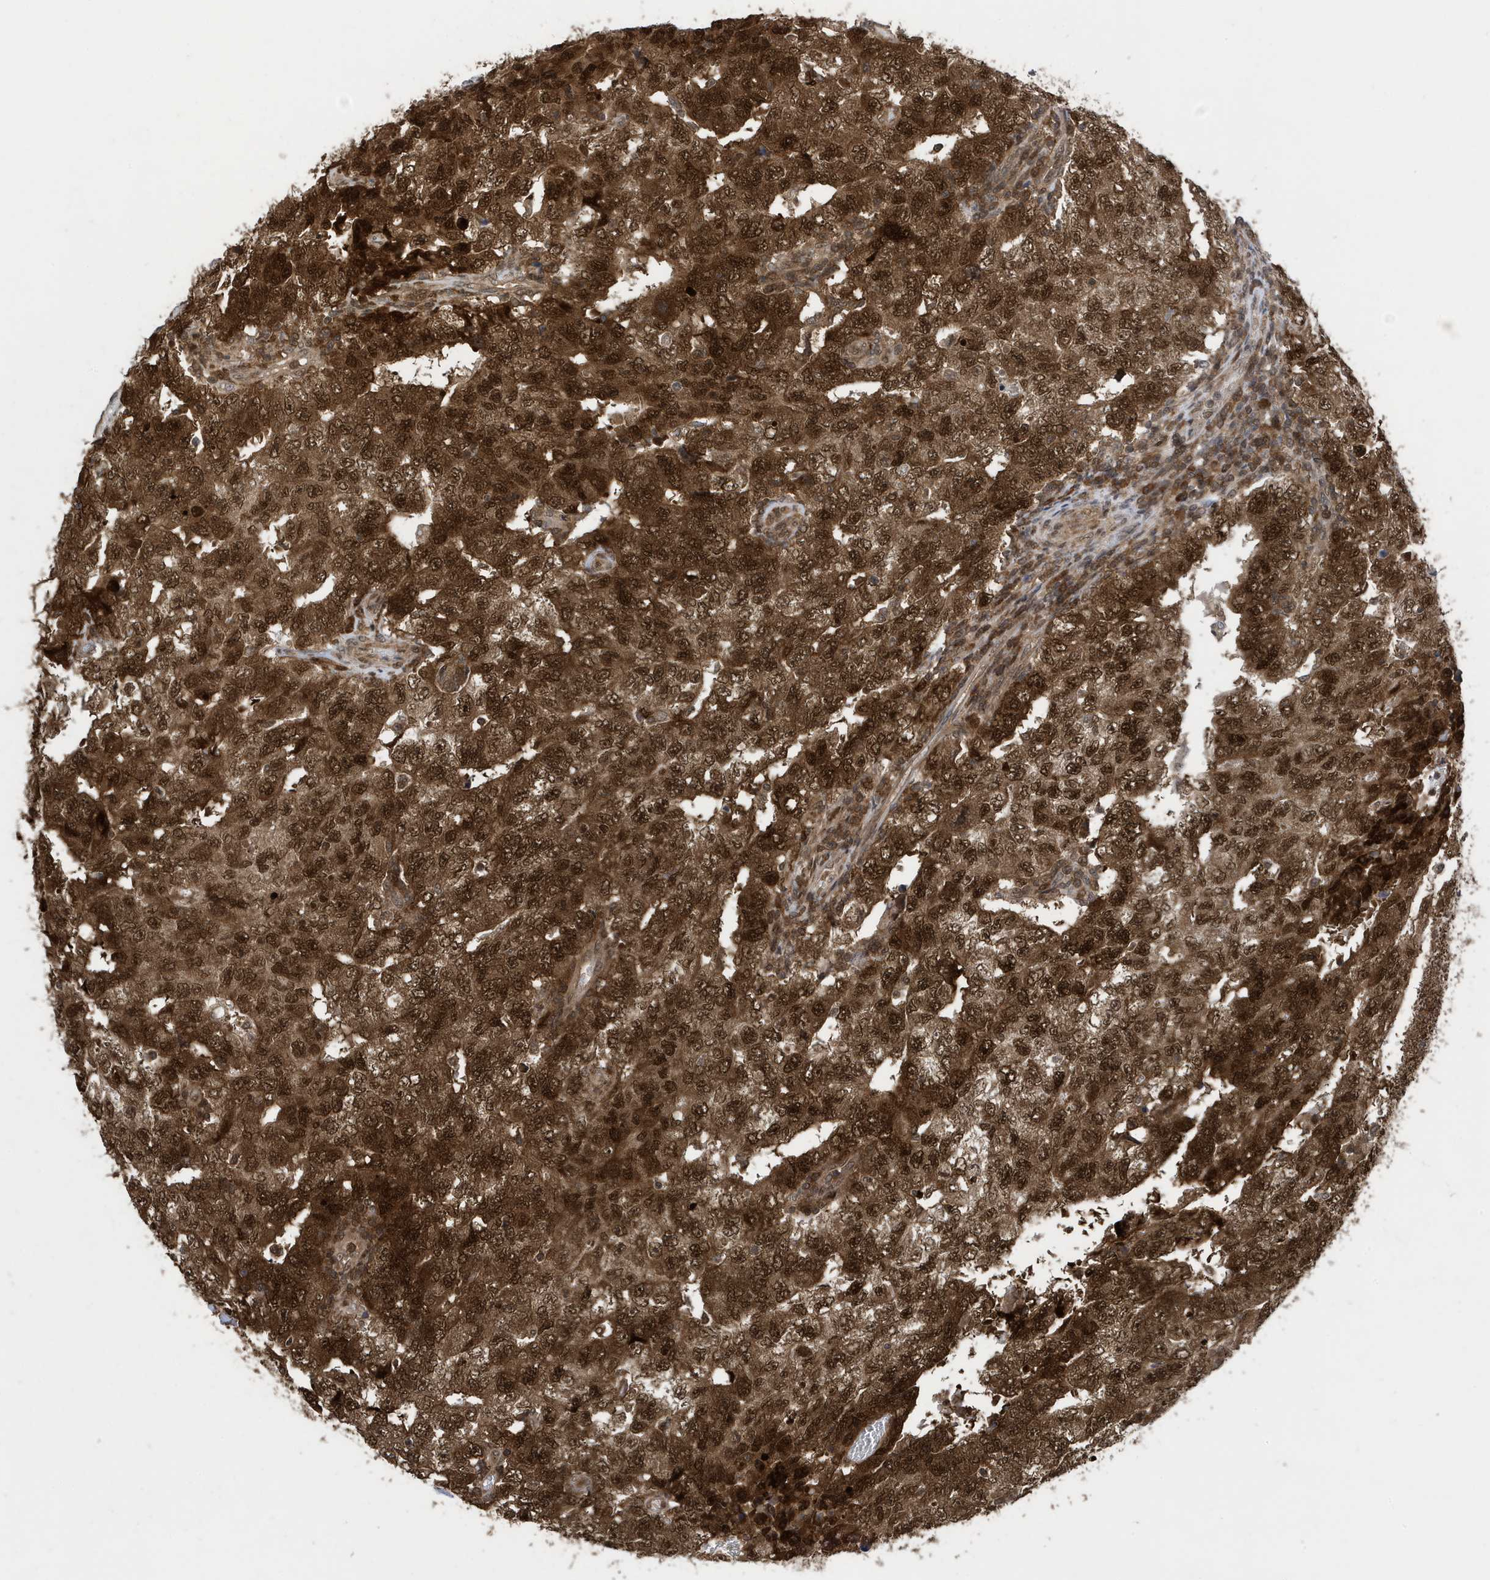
{"staining": {"intensity": "strong", "quantity": ">75%", "location": "cytoplasmic/membranous,nuclear"}, "tissue": "testis cancer", "cell_type": "Tumor cells", "image_type": "cancer", "snomed": [{"axis": "morphology", "description": "Carcinoma, Embryonal, NOS"}, {"axis": "topography", "description": "Testis"}], "caption": "Testis cancer was stained to show a protein in brown. There is high levels of strong cytoplasmic/membranous and nuclear expression in about >75% of tumor cells.", "gene": "UBQLN1", "patient": {"sex": "male", "age": 26}}